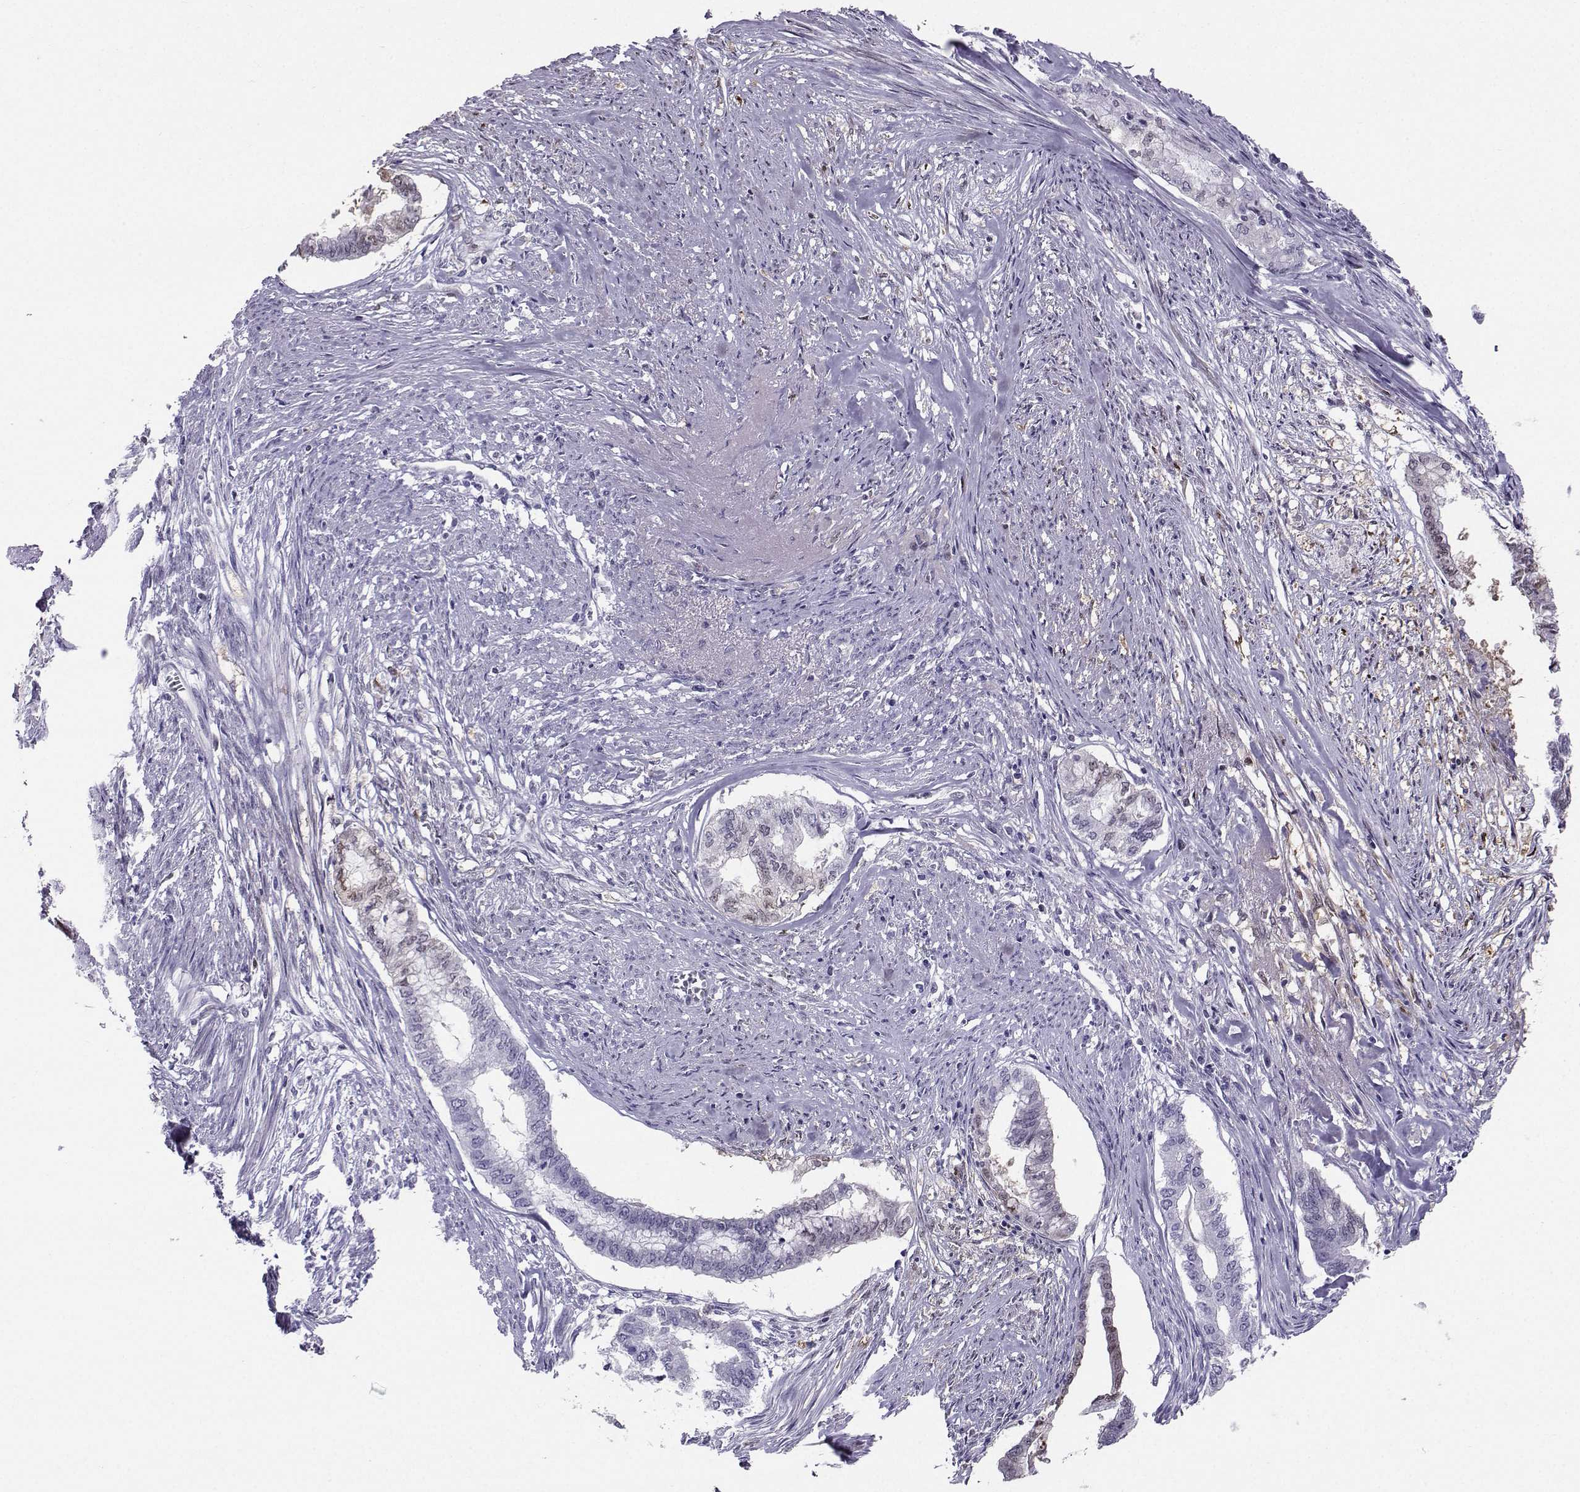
{"staining": {"intensity": "weak", "quantity": "<25%", "location": "nuclear"}, "tissue": "endometrial cancer", "cell_type": "Tumor cells", "image_type": "cancer", "snomed": [{"axis": "morphology", "description": "Adenocarcinoma, NOS"}, {"axis": "topography", "description": "Endometrium"}], "caption": "Endometrial cancer (adenocarcinoma) was stained to show a protein in brown. There is no significant expression in tumor cells.", "gene": "PGK1", "patient": {"sex": "female", "age": 79}}